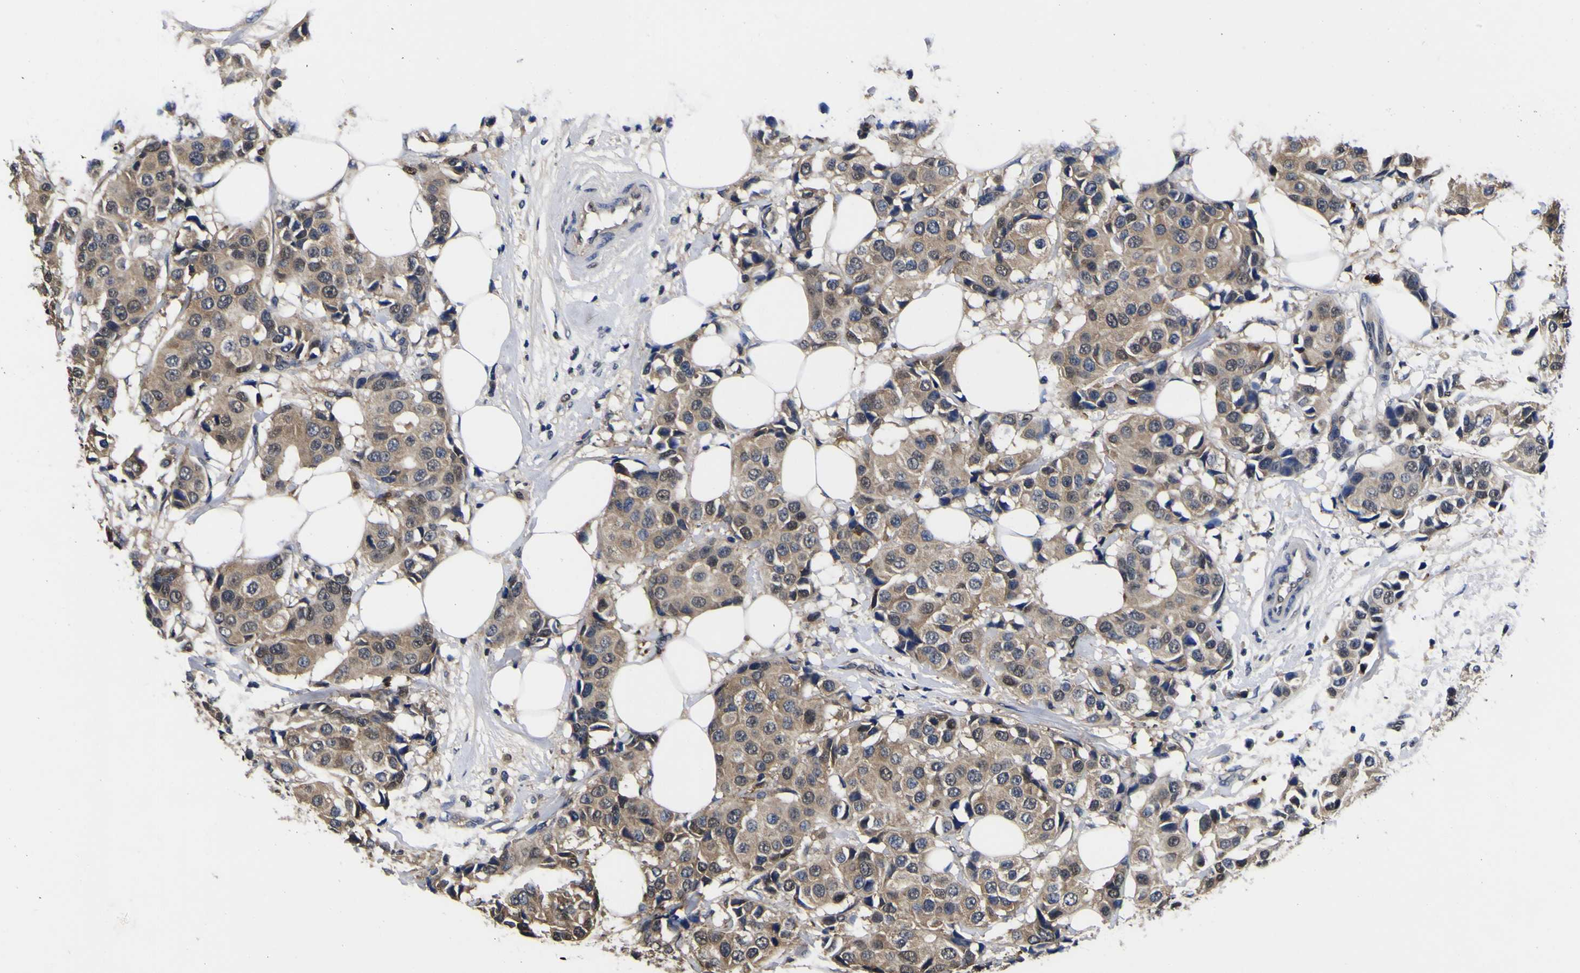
{"staining": {"intensity": "moderate", "quantity": ">75%", "location": "cytoplasmic/membranous"}, "tissue": "breast cancer", "cell_type": "Tumor cells", "image_type": "cancer", "snomed": [{"axis": "morphology", "description": "Normal tissue, NOS"}, {"axis": "morphology", "description": "Duct carcinoma"}, {"axis": "topography", "description": "Breast"}], "caption": "Human breast infiltrating ductal carcinoma stained for a protein (brown) demonstrates moderate cytoplasmic/membranous positive positivity in about >75% of tumor cells.", "gene": "FAM110B", "patient": {"sex": "female", "age": 39}}